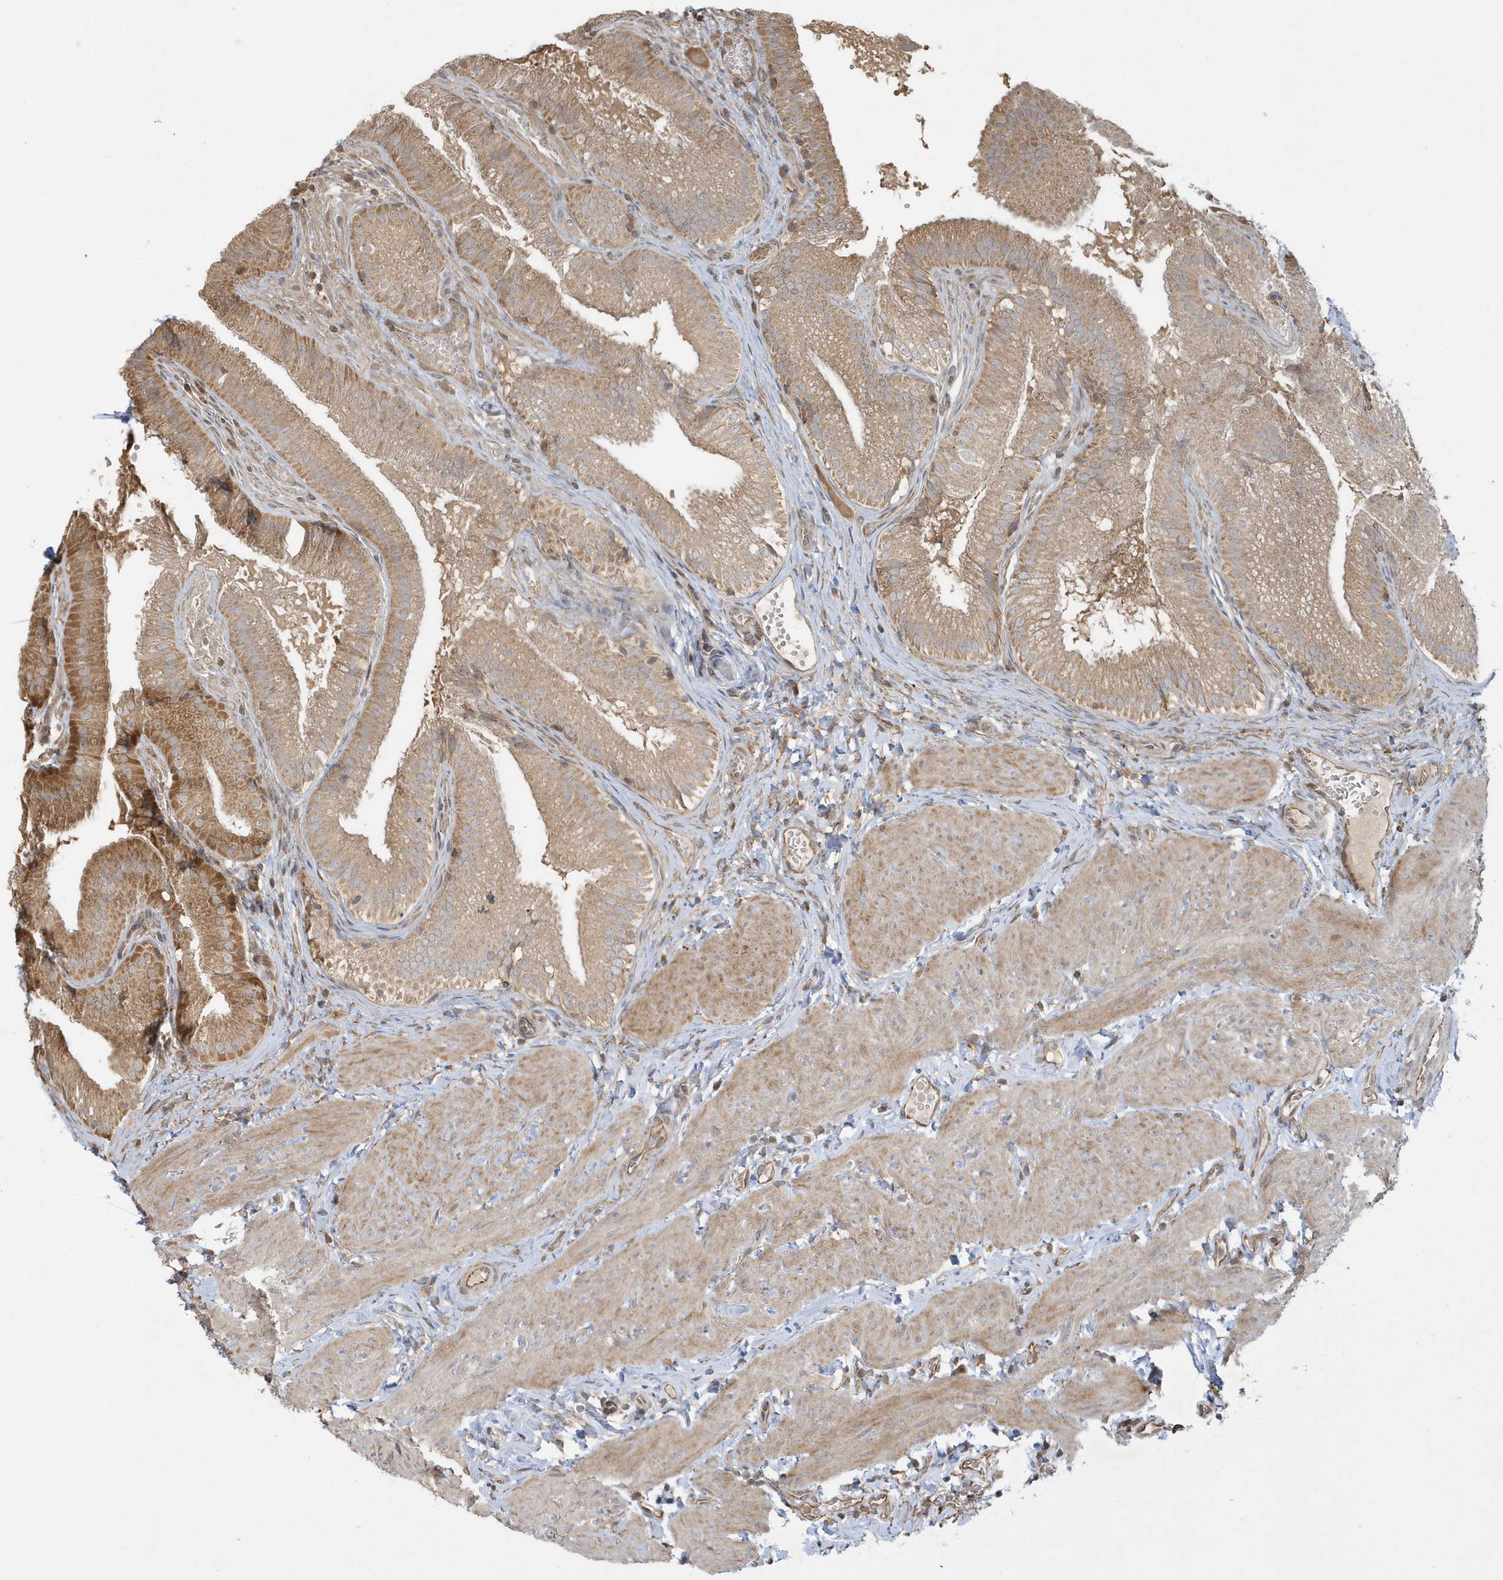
{"staining": {"intensity": "moderate", "quantity": ">75%", "location": "cytoplasmic/membranous"}, "tissue": "gallbladder", "cell_type": "Glandular cells", "image_type": "normal", "snomed": [{"axis": "morphology", "description": "Normal tissue, NOS"}, {"axis": "topography", "description": "Gallbladder"}], "caption": "High-magnification brightfield microscopy of normal gallbladder stained with DAB (3,3'-diaminobenzidine) (brown) and counterstained with hematoxylin (blue). glandular cells exhibit moderate cytoplasmic/membranous staining is present in about>75% of cells.", "gene": "THG1L", "patient": {"sex": "female", "age": 30}}